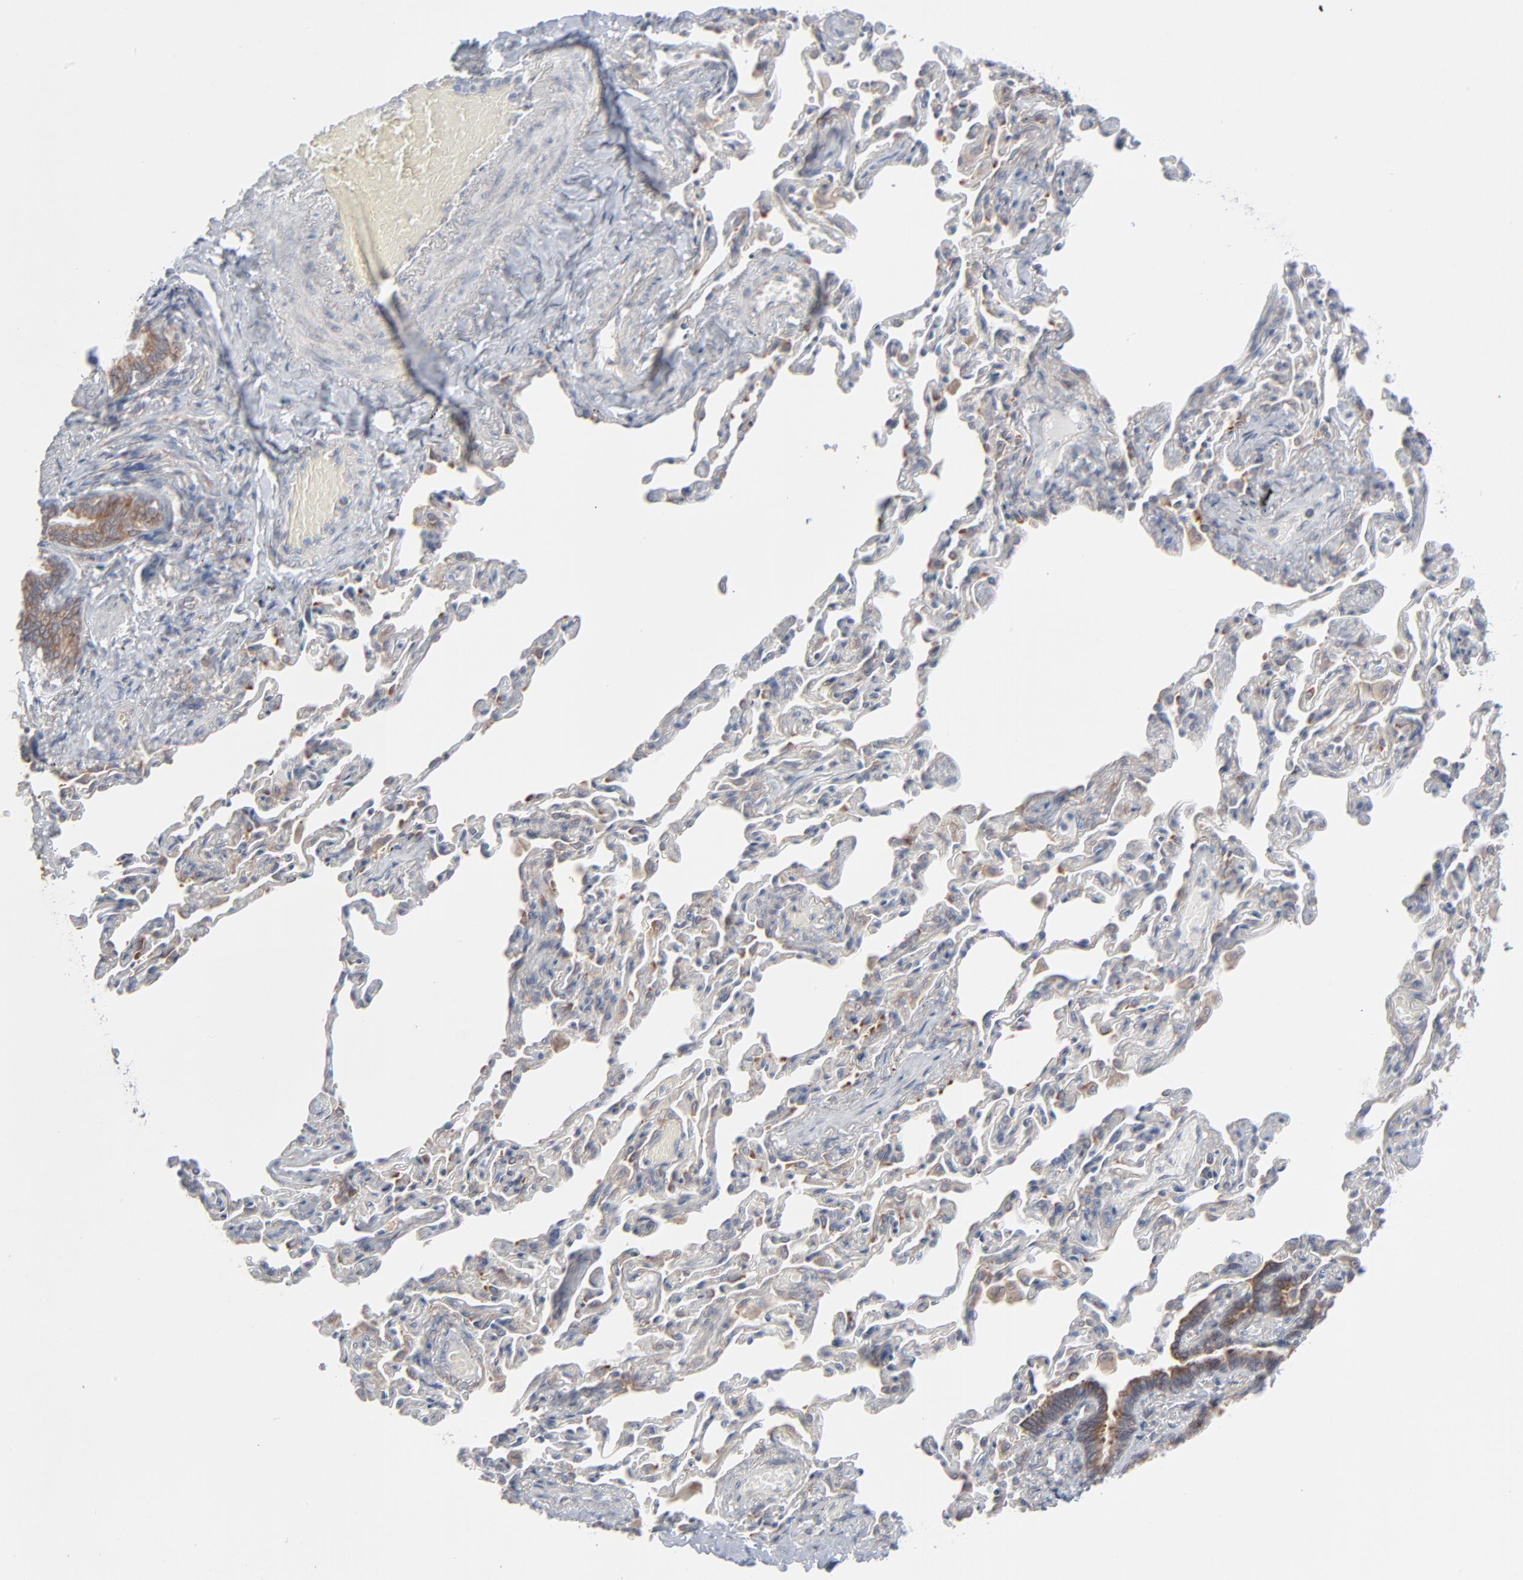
{"staining": {"intensity": "weak", "quantity": ">75%", "location": "cytoplasmic/membranous"}, "tissue": "bronchus", "cell_type": "Respiratory epithelial cells", "image_type": "normal", "snomed": [{"axis": "morphology", "description": "Normal tissue, NOS"}, {"axis": "topography", "description": "Lung"}], "caption": "IHC (DAB (3,3'-diaminobenzidine)) staining of unremarkable bronchus exhibits weak cytoplasmic/membranous protein staining in about >75% of respiratory epithelial cells.", "gene": "KDSR", "patient": {"sex": "male", "age": 64}}